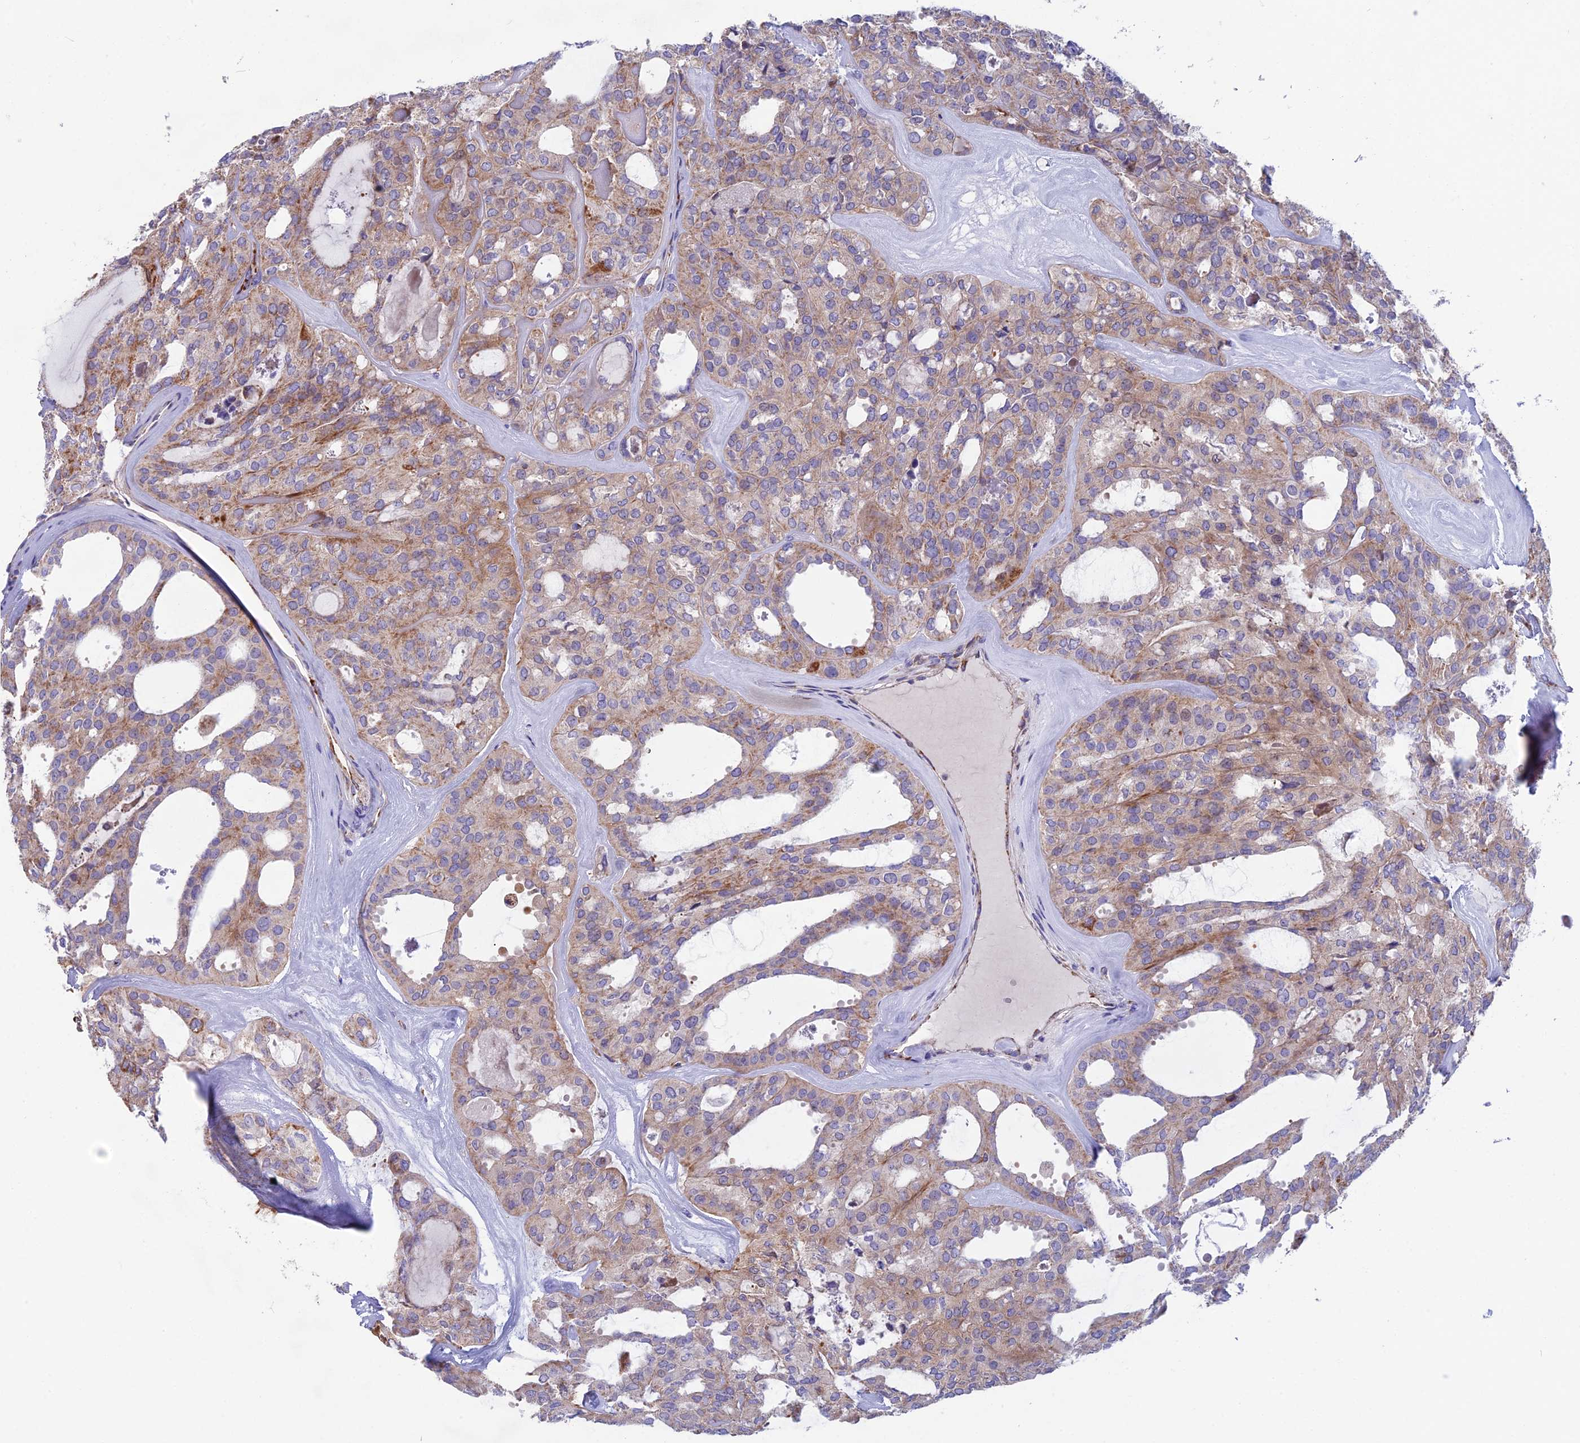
{"staining": {"intensity": "moderate", "quantity": "25%-75%", "location": "cytoplasmic/membranous"}, "tissue": "thyroid cancer", "cell_type": "Tumor cells", "image_type": "cancer", "snomed": [{"axis": "morphology", "description": "Follicular adenoma carcinoma, NOS"}, {"axis": "topography", "description": "Thyroid gland"}], "caption": "An image of follicular adenoma carcinoma (thyroid) stained for a protein displays moderate cytoplasmic/membranous brown staining in tumor cells.", "gene": "CS", "patient": {"sex": "male", "age": 75}}